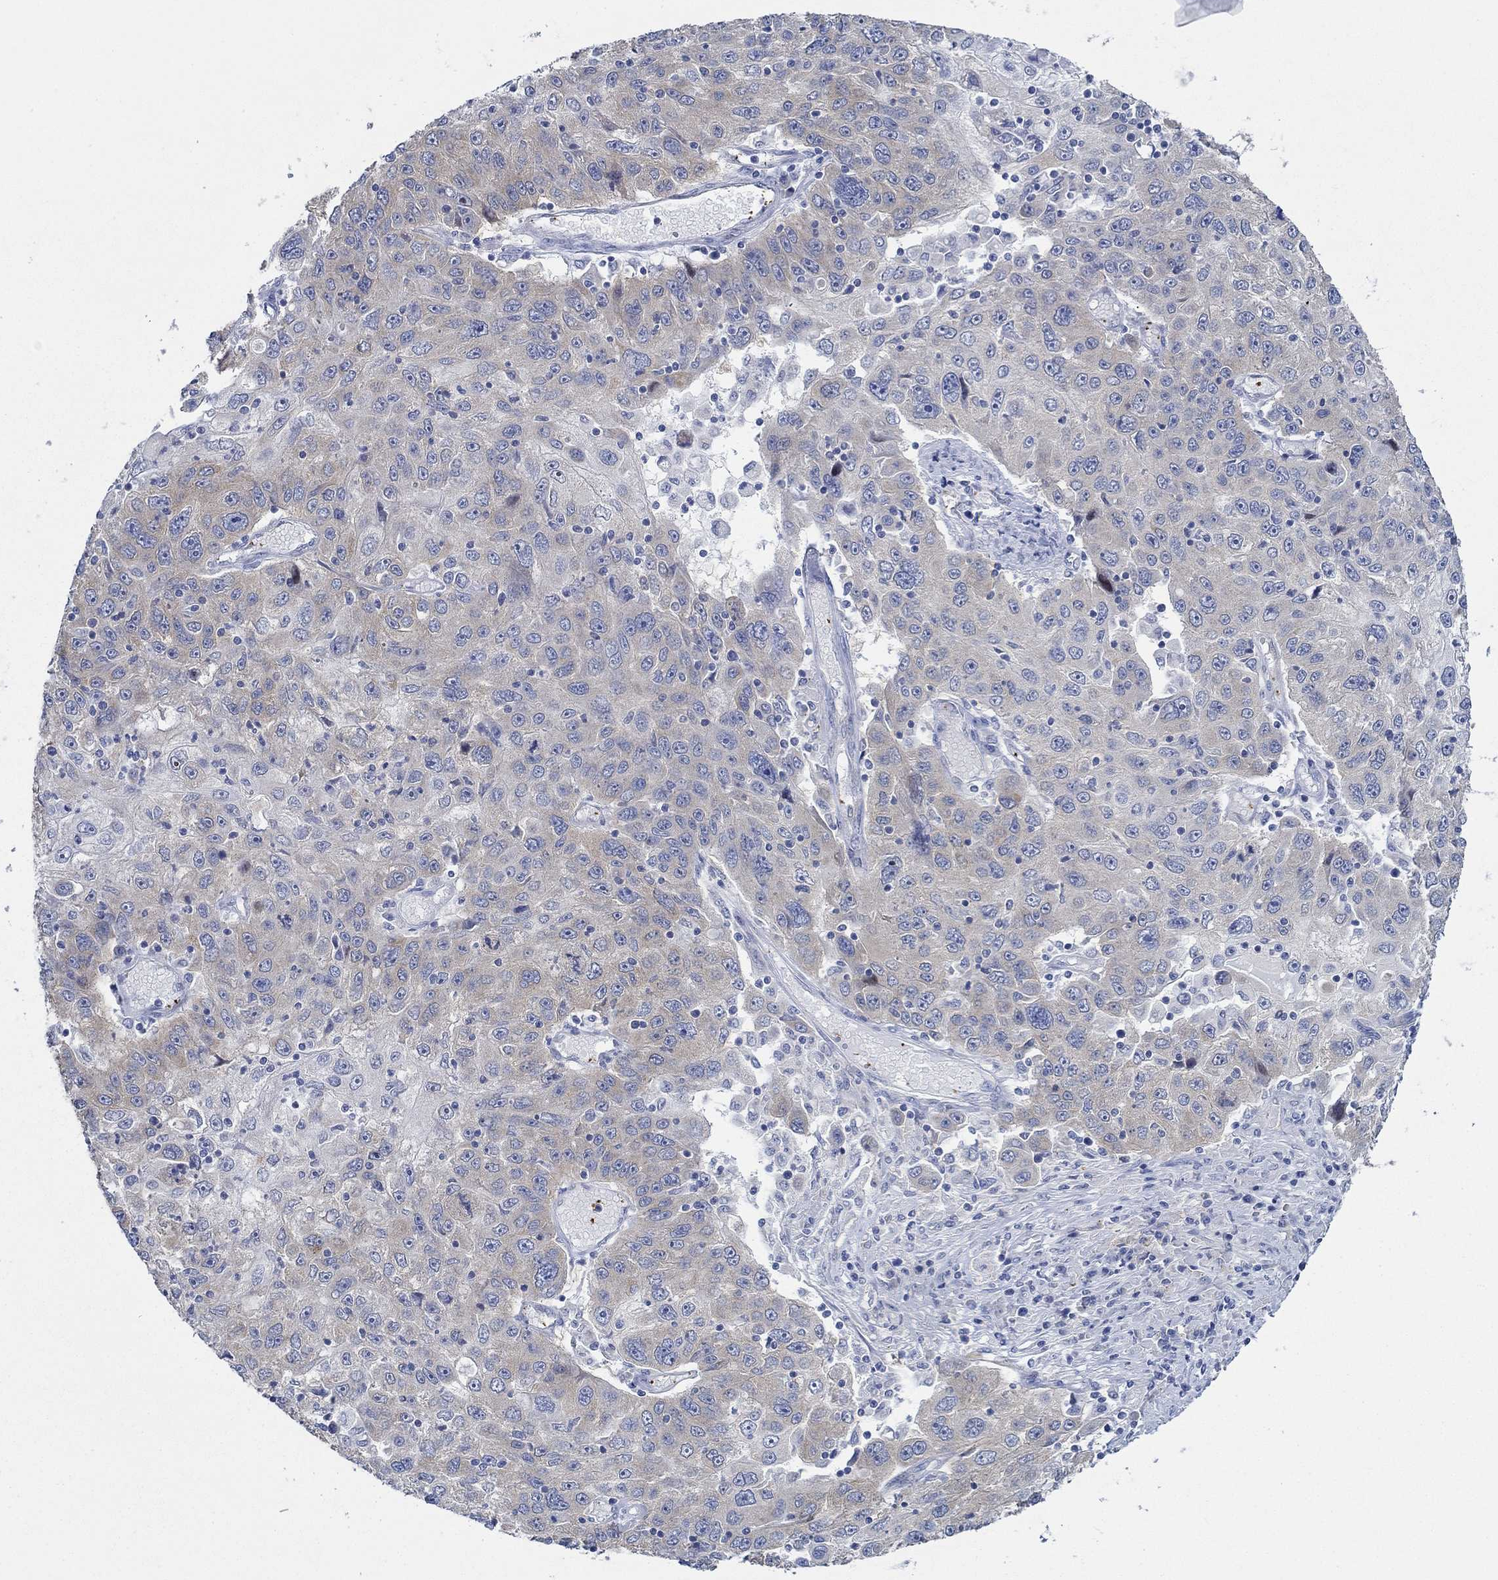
{"staining": {"intensity": "weak", "quantity": "<25%", "location": "cytoplasmic/membranous"}, "tissue": "stomach cancer", "cell_type": "Tumor cells", "image_type": "cancer", "snomed": [{"axis": "morphology", "description": "Adenocarcinoma, NOS"}, {"axis": "topography", "description": "Stomach"}], "caption": "This is a histopathology image of IHC staining of stomach cancer, which shows no positivity in tumor cells.", "gene": "SLC27A3", "patient": {"sex": "male", "age": 56}}